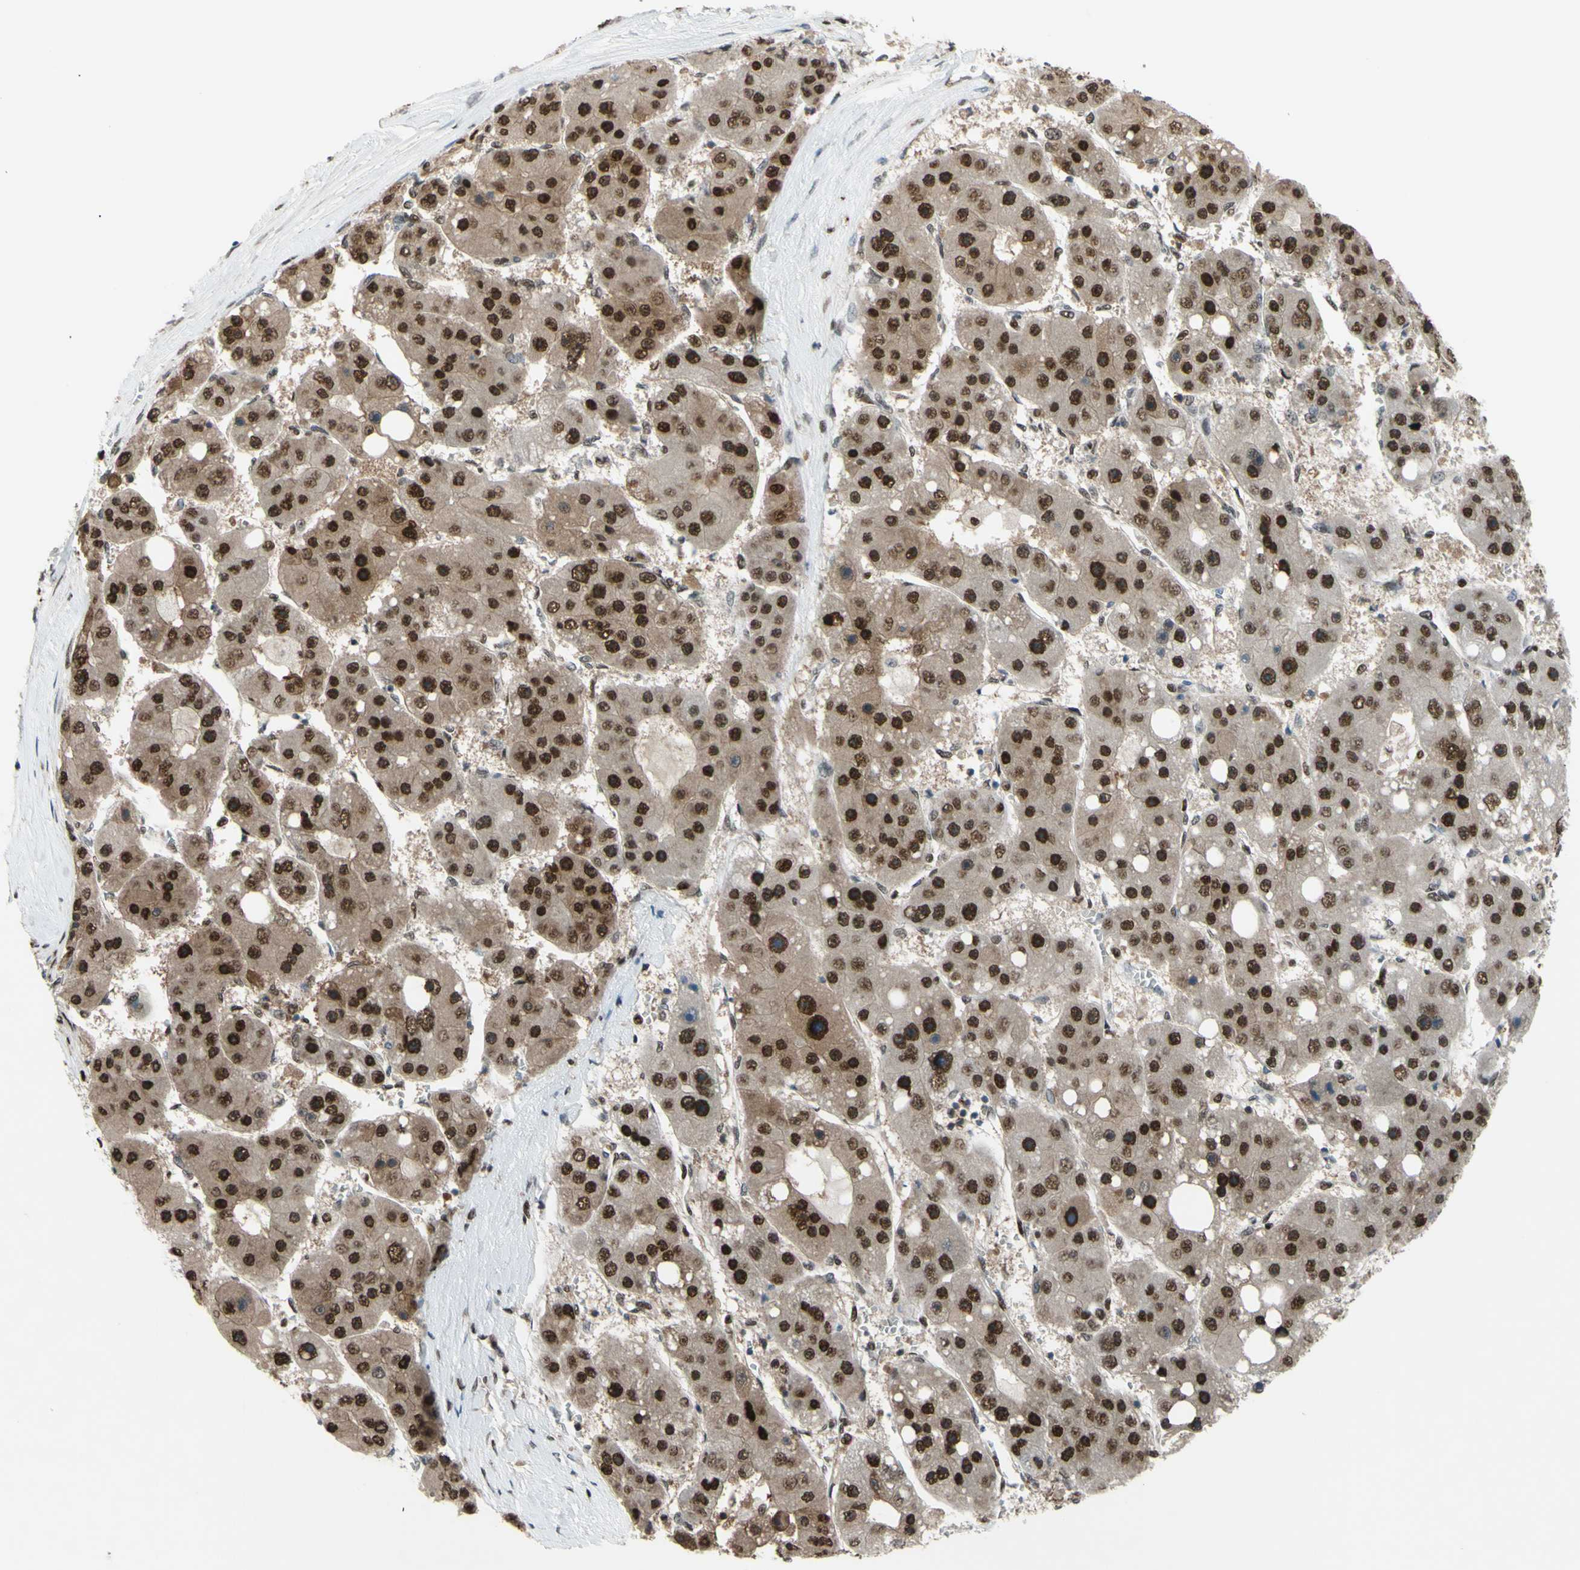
{"staining": {"intensity": "strong", "quantity": ">75%", "location": "cytoplasmic/membranous,nuclear"}, "tissue": "liver cancer", "cell_type": "Tumor cells", "image_type": "cancer", "snomed": [{"axis": "morphology", "description": "Carcinoma, Hepatocellular, NOS"}, {"axis": "topography", "description": "Liver"}], "caption": "Immunohistochemical staining of human liver hepatocellular carcinoma displays strong cytoplasmic/membranous and nuclear protein positivity in about >75% of tumor cells. Immunohistochemistry (ihc) stains the protein in brown and the nuclei are stained blue.", "gene": "FKBP5", "patient": {"sex": "female", "age": 61}}